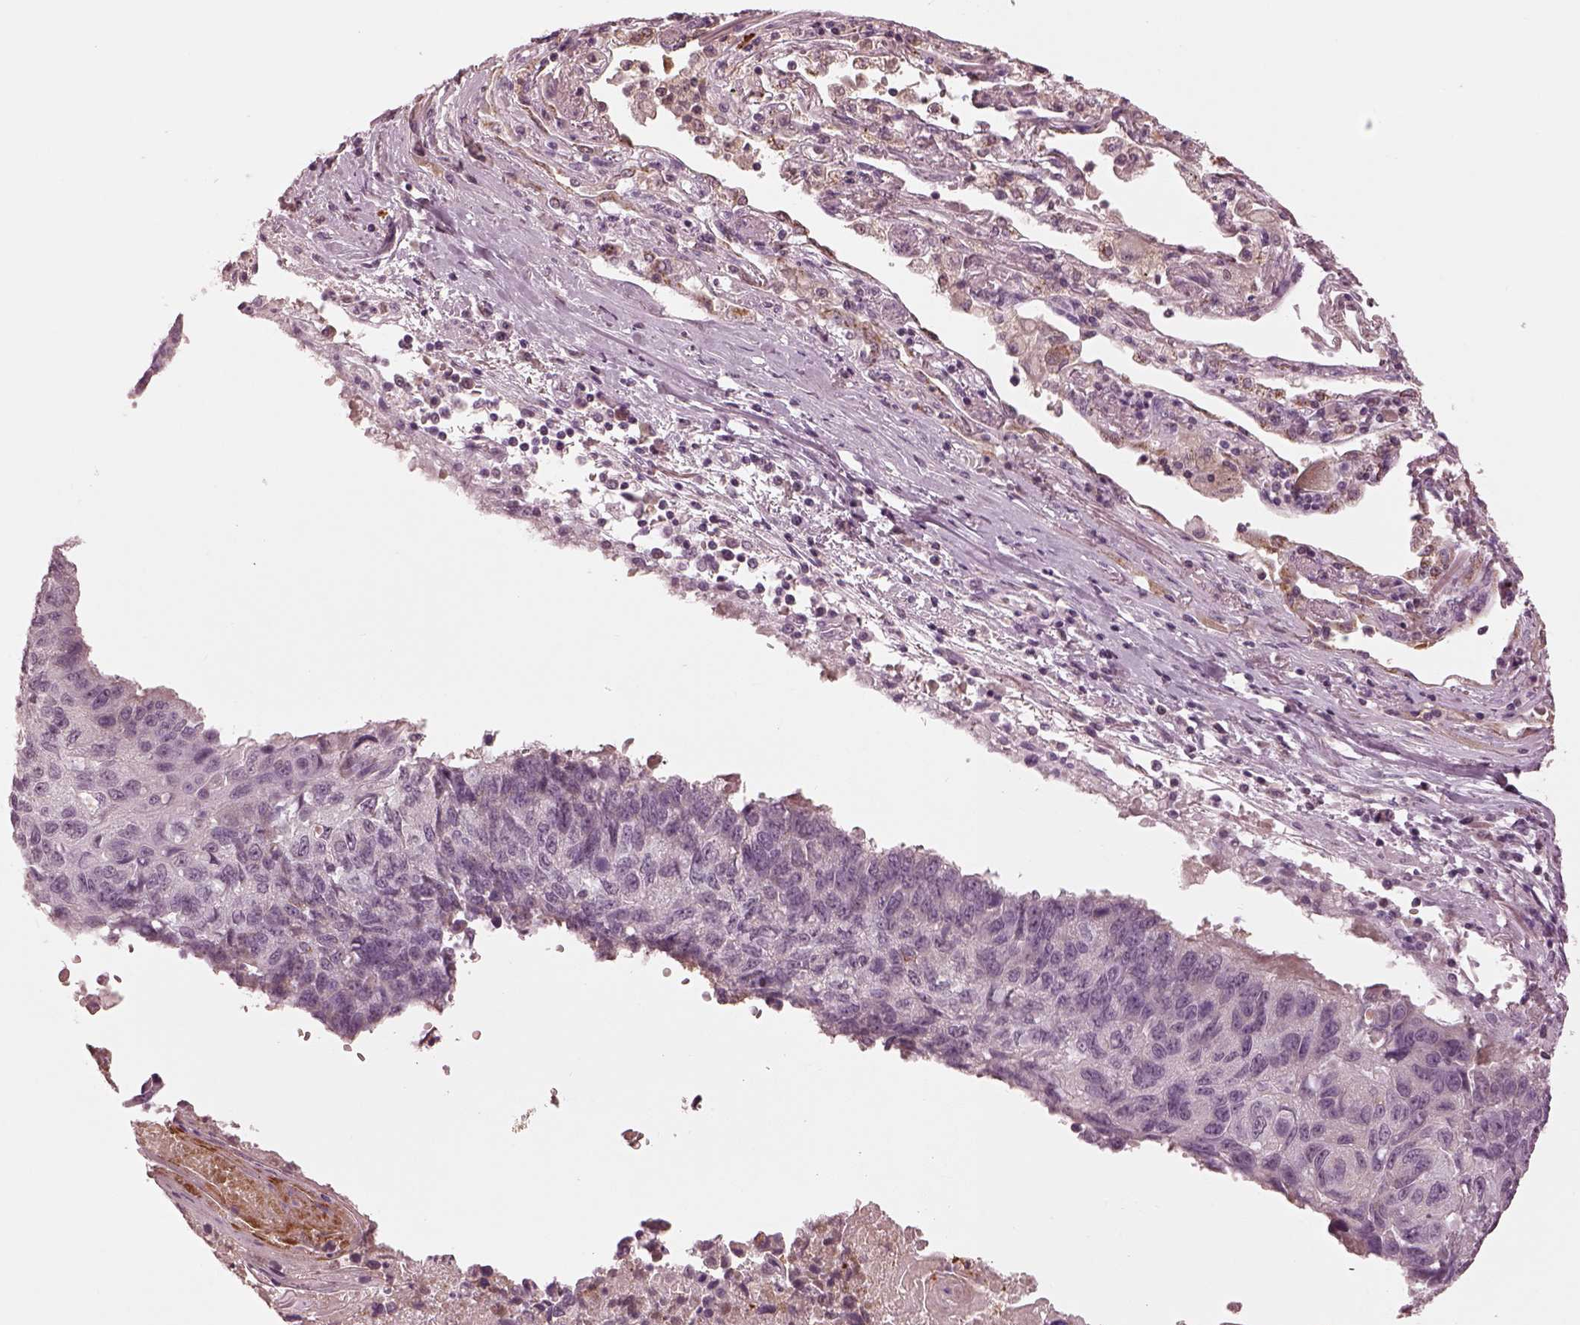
{"staining": {"intensity": "negative", "quantity": "none", "location": "none"}, "tissue": "lung cancer", "cell_type": "Tumor cells", "image_type": "cancer", "snomed": [{"axis": "morphology", "description": "Squamous cell carcinoma, NOS"}, {"axis": "topography", "description": "Lung"}], "caption": "A photomicrograph of human lung cancer is negative for staining in tumor cells. Nuclei are stained in blue.", "gene": "KCNA2", "patient": {"sex": "male", "age": 73}}